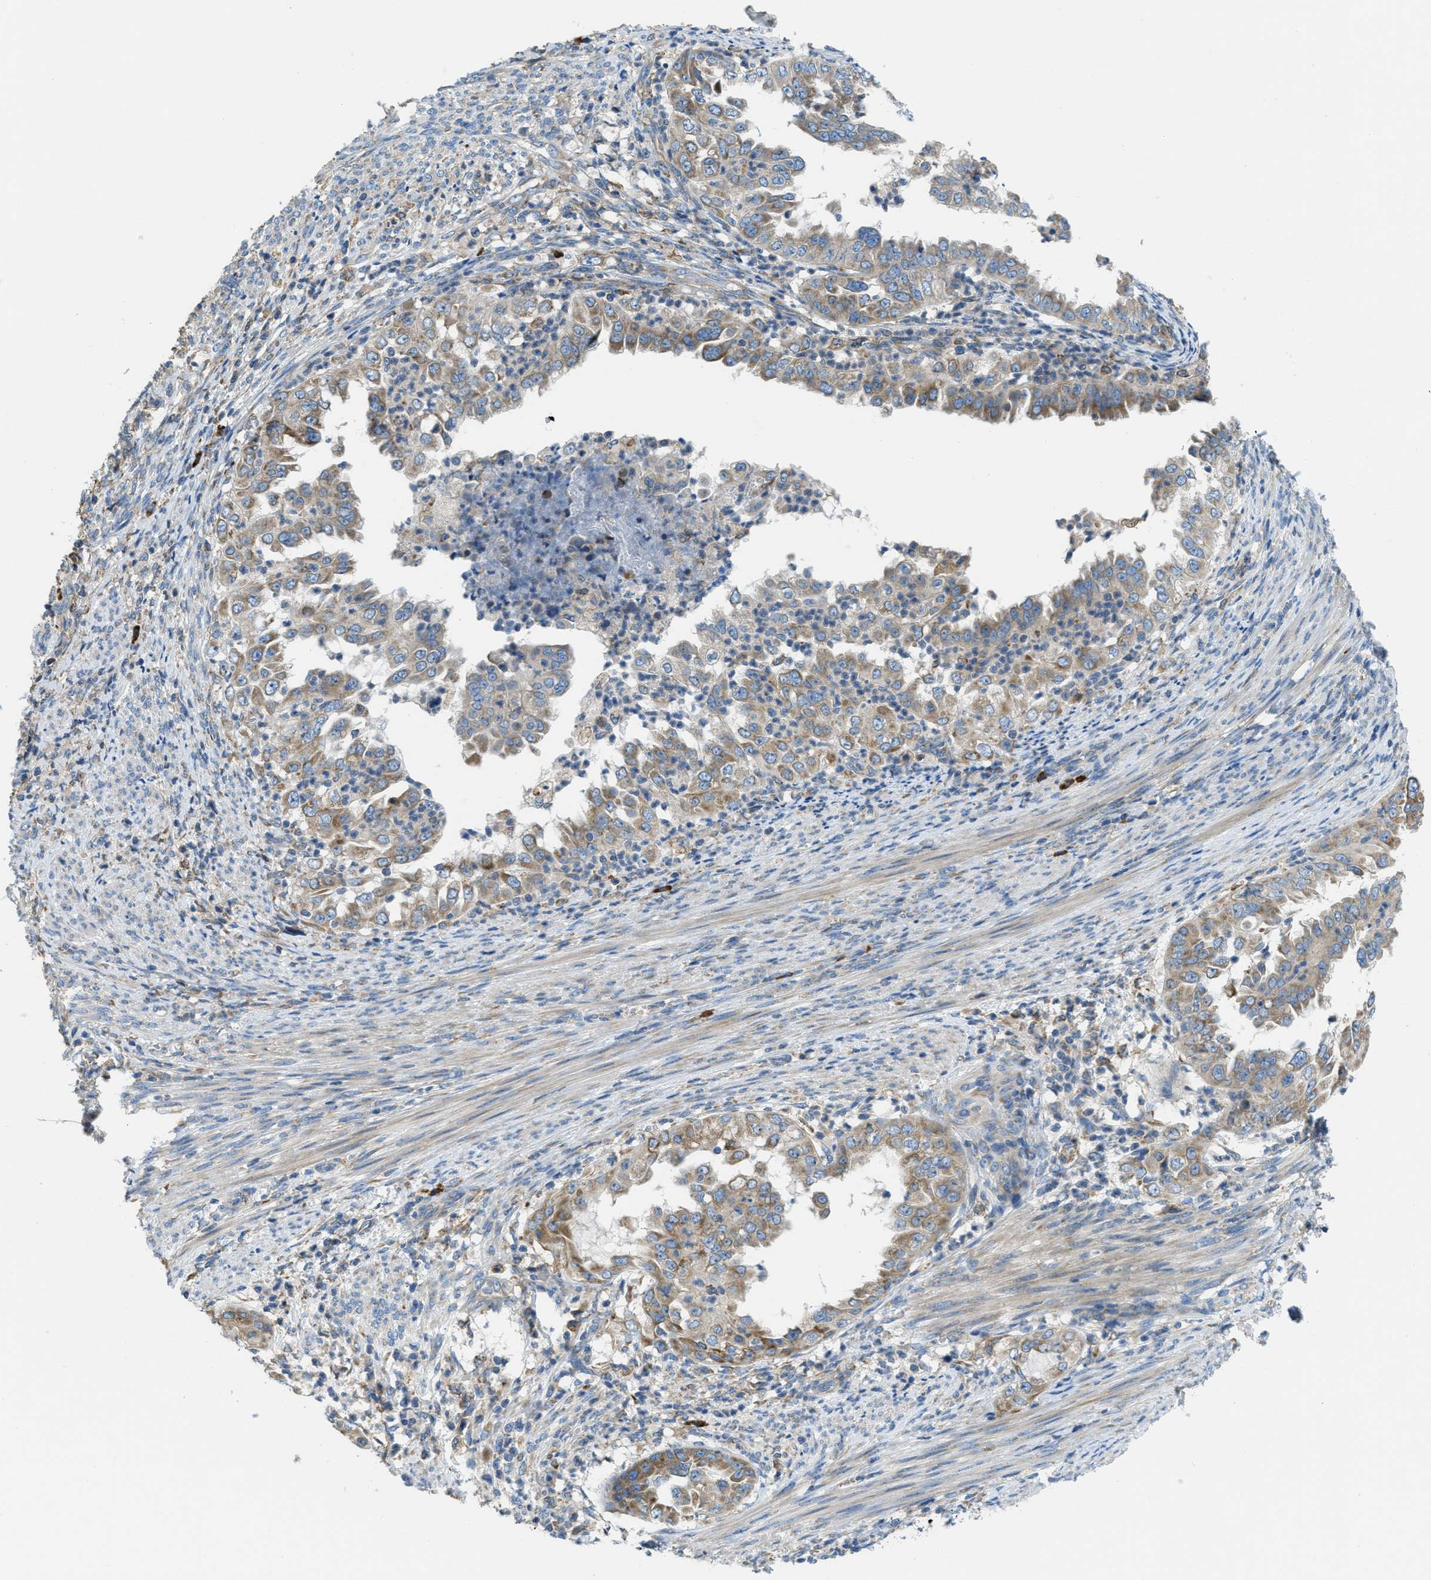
{"staining": {"intensity": "moderate", "quantity": "25%-75%", "location": "cytoplasmic/membranous"}, "tissue": "endometrial cancer", "cell_type": "Tumor cells", "image_type": "cancer", "snomed": [{"axis": "morphology", "description": "Adenocarcinoma, NOS"}, {"axis": "topography", "description": "Endometrium"}], "caption": "Endometrial cancer (adenocarcinoma) tissue shows moderate cytoplasmic/membranous positivity in about 25%-75% of tumor cells", "gene": "SSR1", "patient": {"sex": "female", "age": 85}}